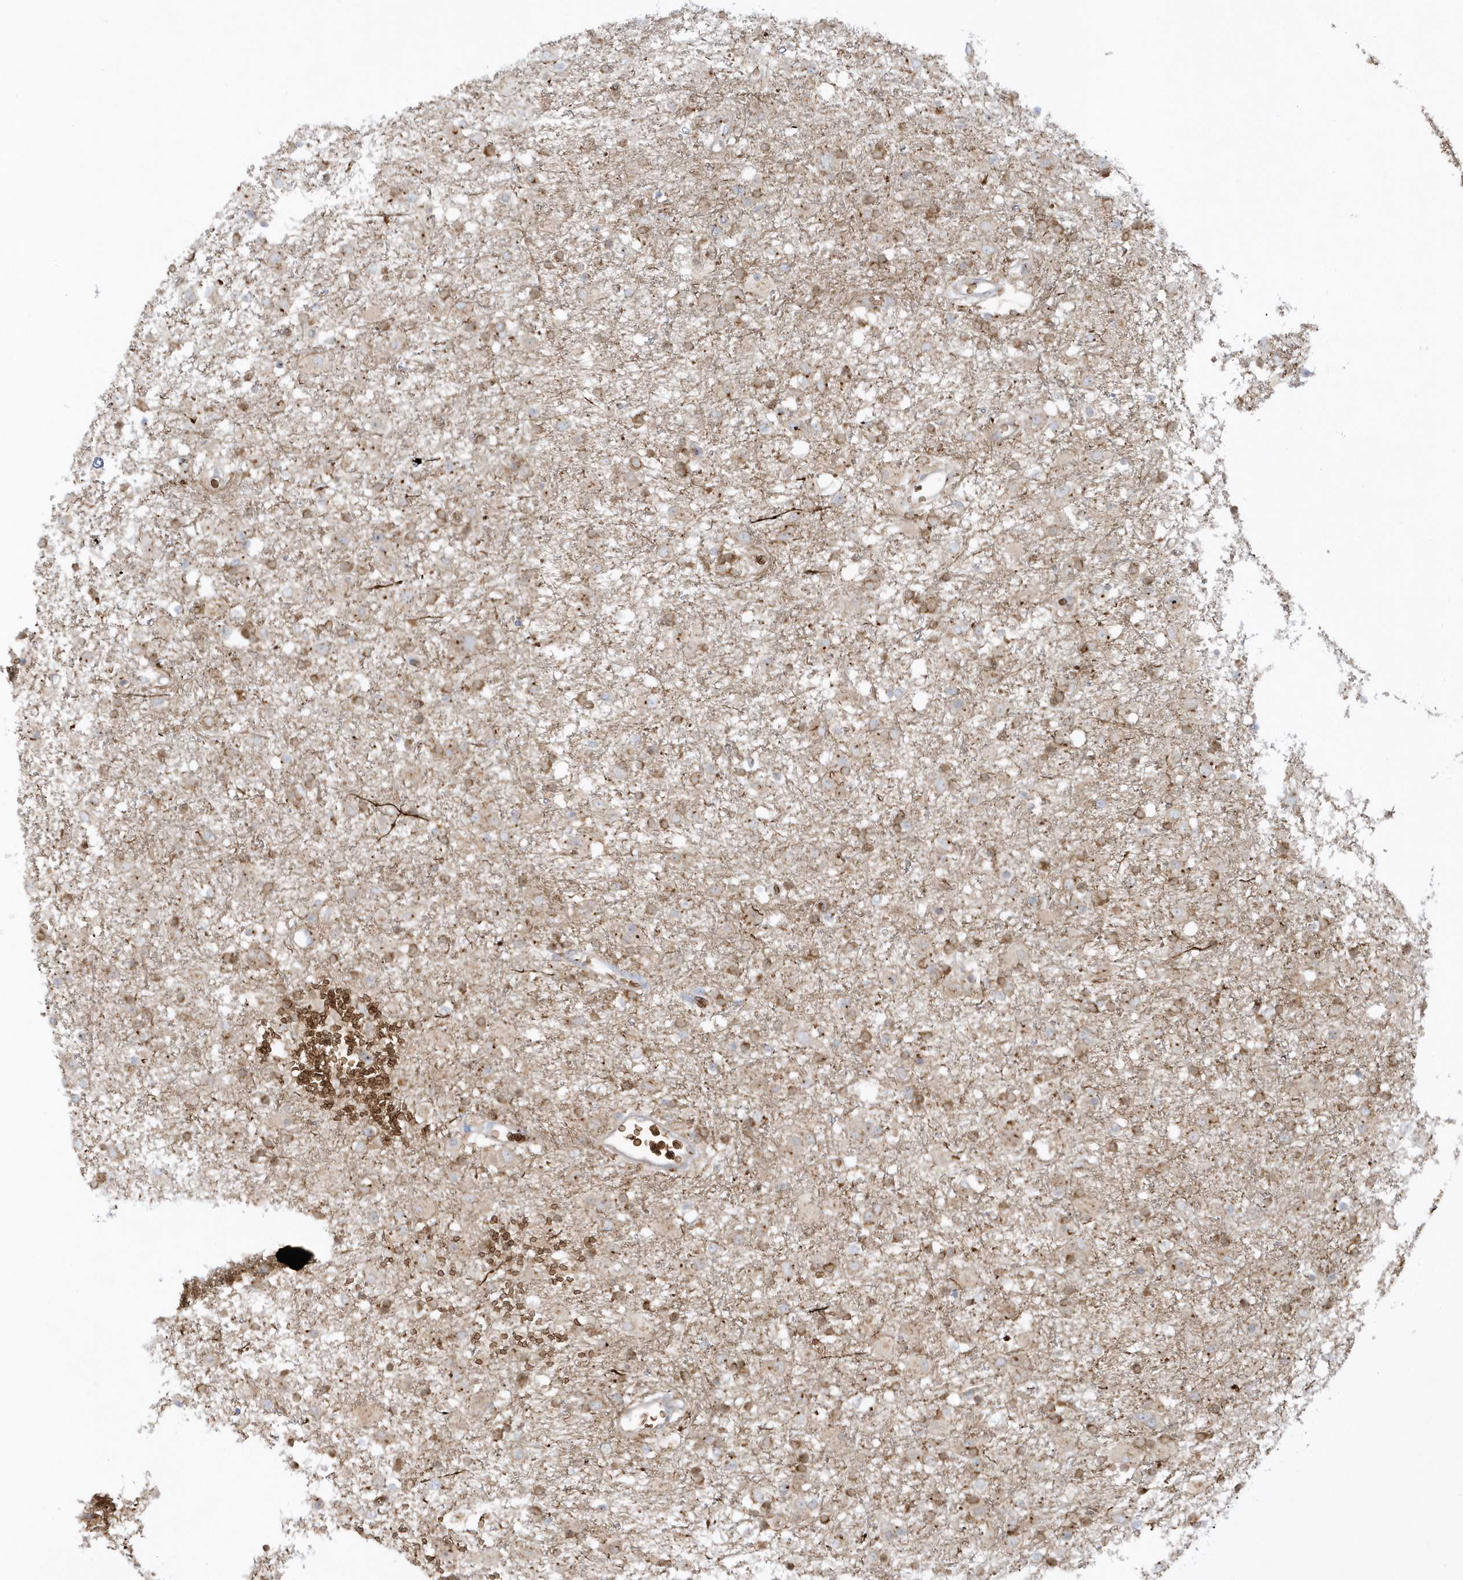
{"staining": {"intensity": "moderate", "quantity": ">75%", "location": "cytoplasmic/membranous"}, "tissue": "glioma", "cell_type": "Tumor cells", "image_type": "cancer", "snomed": [{"axis": "morphology", "description": "Glioma, malignant, Low grade"}, {"axis": "topography", "description": "Brain"}], "caption": "High-power microscopy captured an IHC image of malignant glioma (low-grade), revealing moderate cytoplasmic/membranous positivity in approximately >75% of tumor cells.", "gene": "RPP40", "patient": {"sex": "male", "age": 65}}